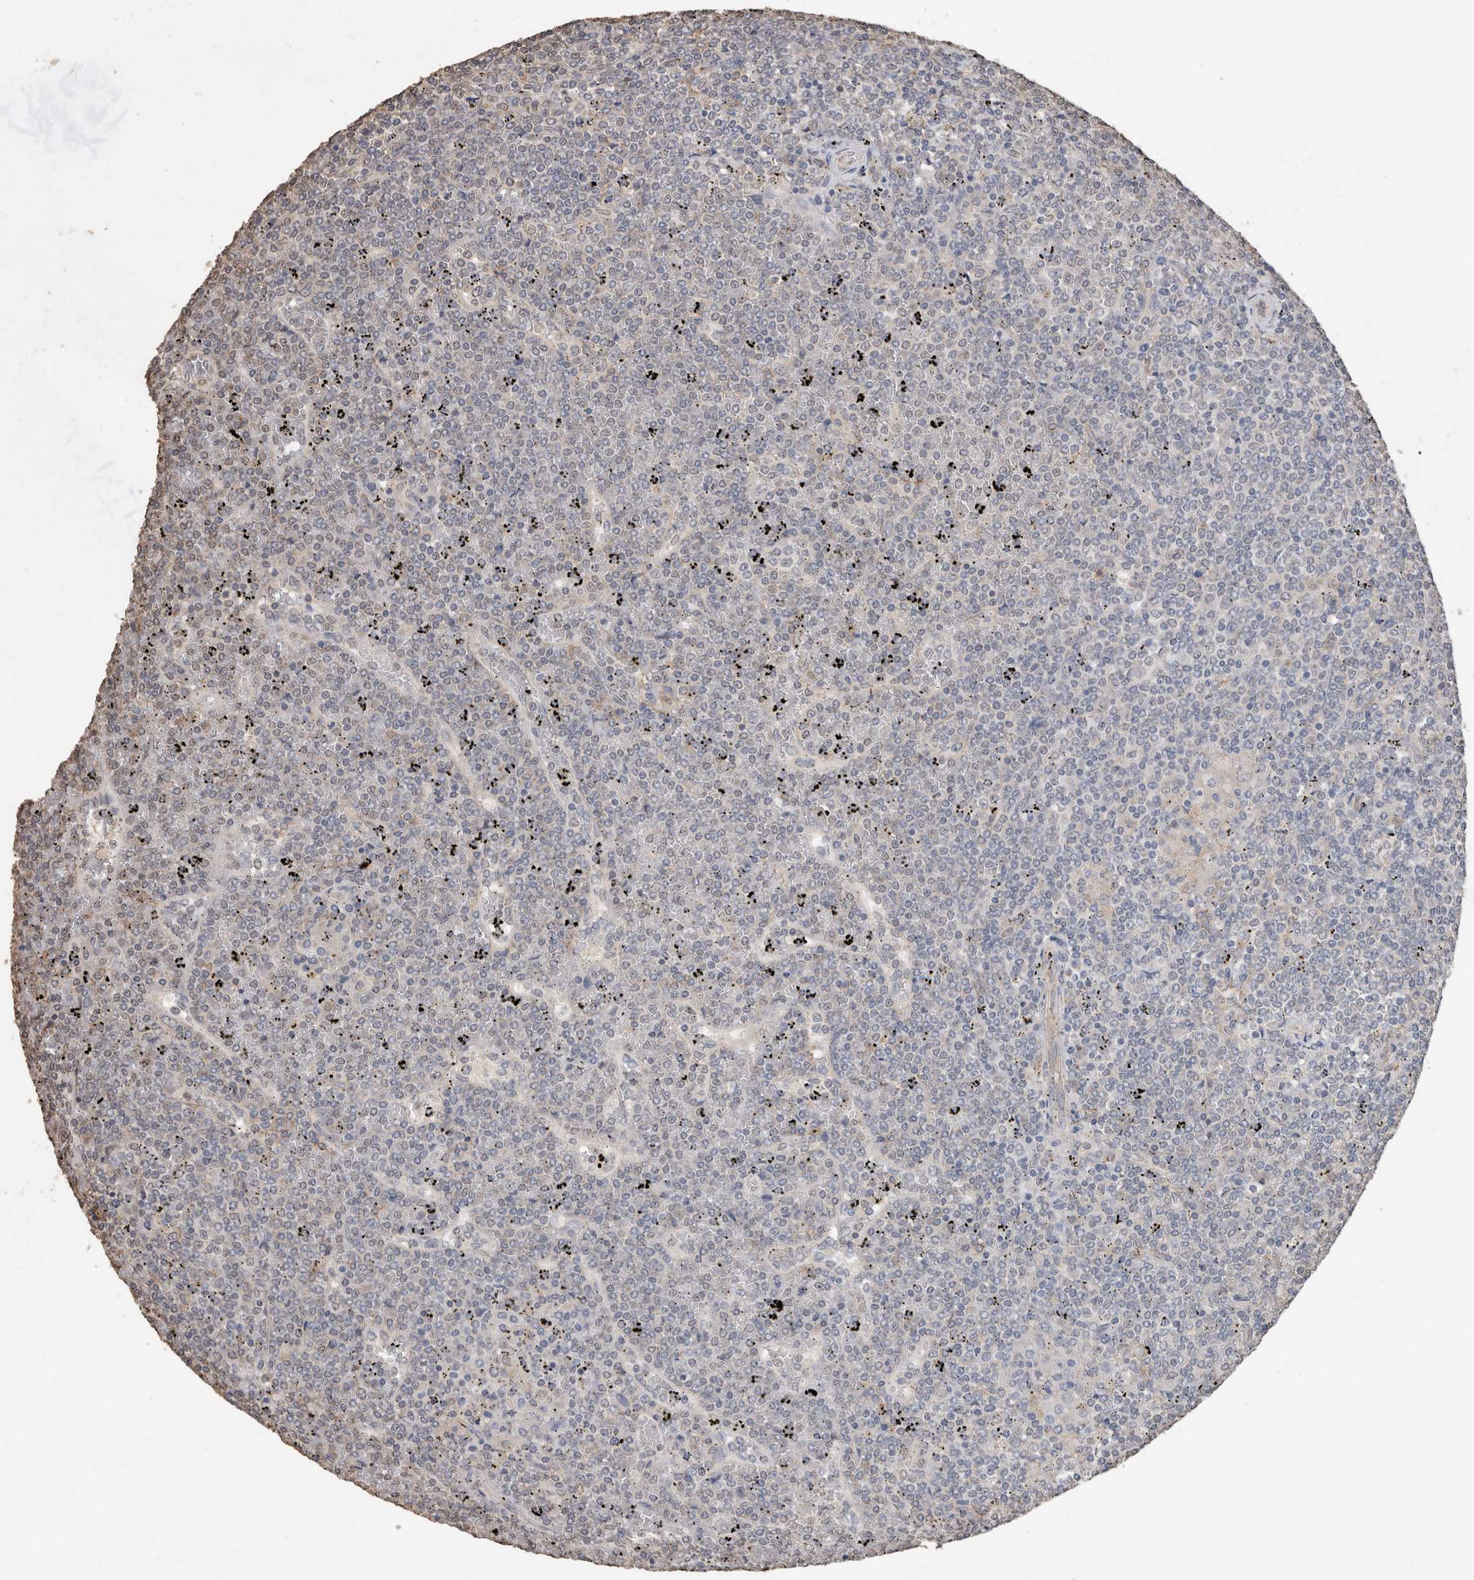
{"staining": {"intensity": "negative", "quantity": "none", "location": "none"}, "tissue": "lymphoma", "cell_type": "Tumor cells", "image_type": "cancer", "snomed": [{"axis": "morphology", "description": "Malignant lymphoma, non-Hodgkin's type, Low grade"}, {"axis": "topography", "description": "Spleen"}], "caption": "This is an immunohistochemistry image of human low-grade malignant lymphoma, non-Hodgkin's type. There is no positivity in tumor cells.", "gene": "S100A10", "patient": {"sex": "female", "age": 19}}